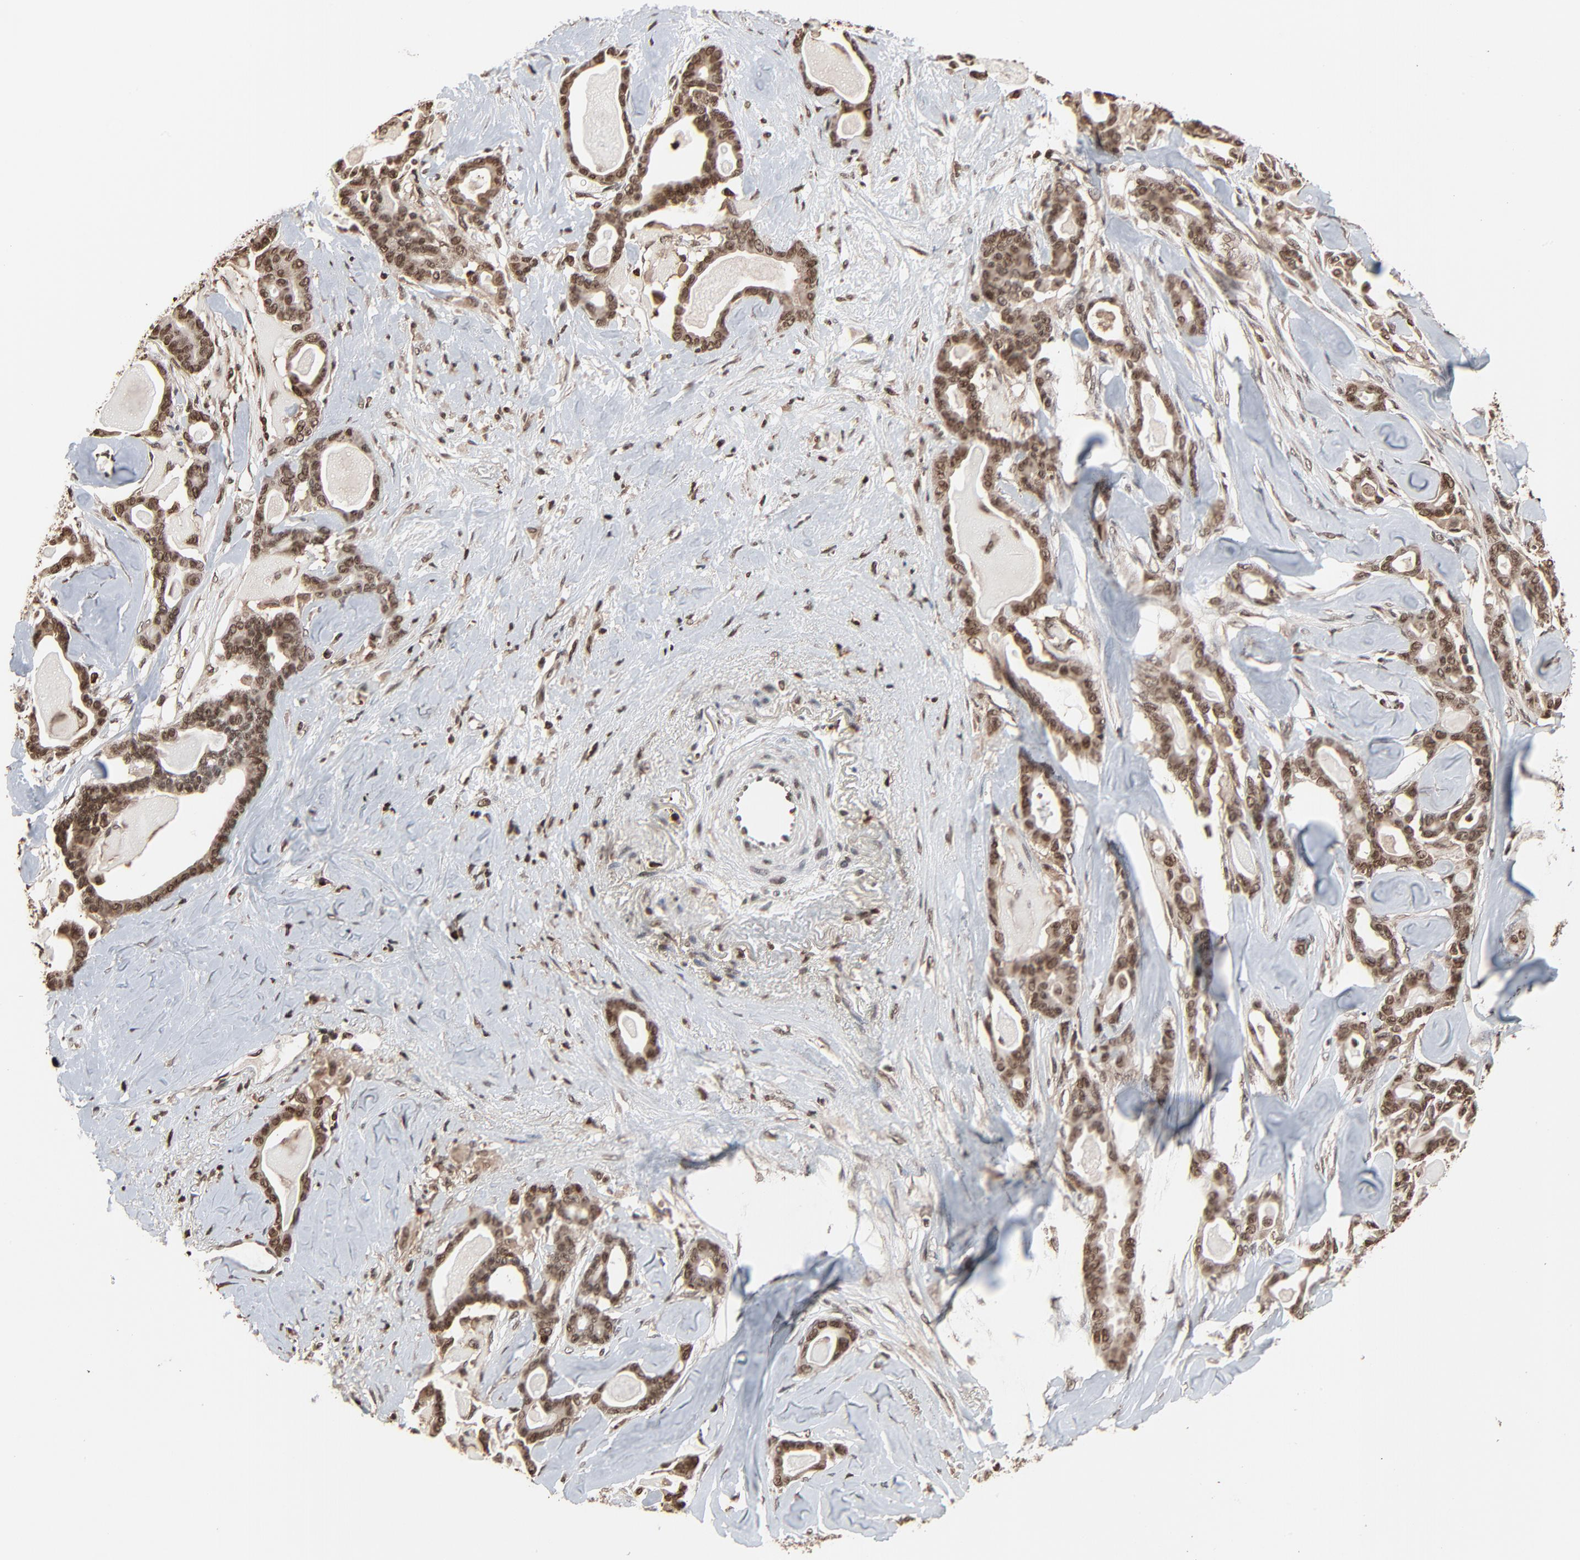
{"staining": {"intensity": "moderate", "quantity": ">75%", "location": "cytoplasmic/membranous,nuclear"}, "tissue": "pancreatic cancer", "cell_type": "Tumor cells", "image_type": "cancer", "snomed": [{"axis": "morphology", "description": "Adenocarcinoma, NOS"}, {"axis": "topography", "description": "Pancreas"}], "caption": "IHC photomicrograph of neoplastic tissue: adenocarcinoma (pancreatic) stained using IHC reveals medium levels of moderate protein expression localized specifically in the cytoplasmic/membranous and nuclear of tumor cells, appearing as a cytoplasmic/membranous and nuclear brown color.", "gene": "RPS6KA3", "patient": {"sex": "male", "age": 63}}